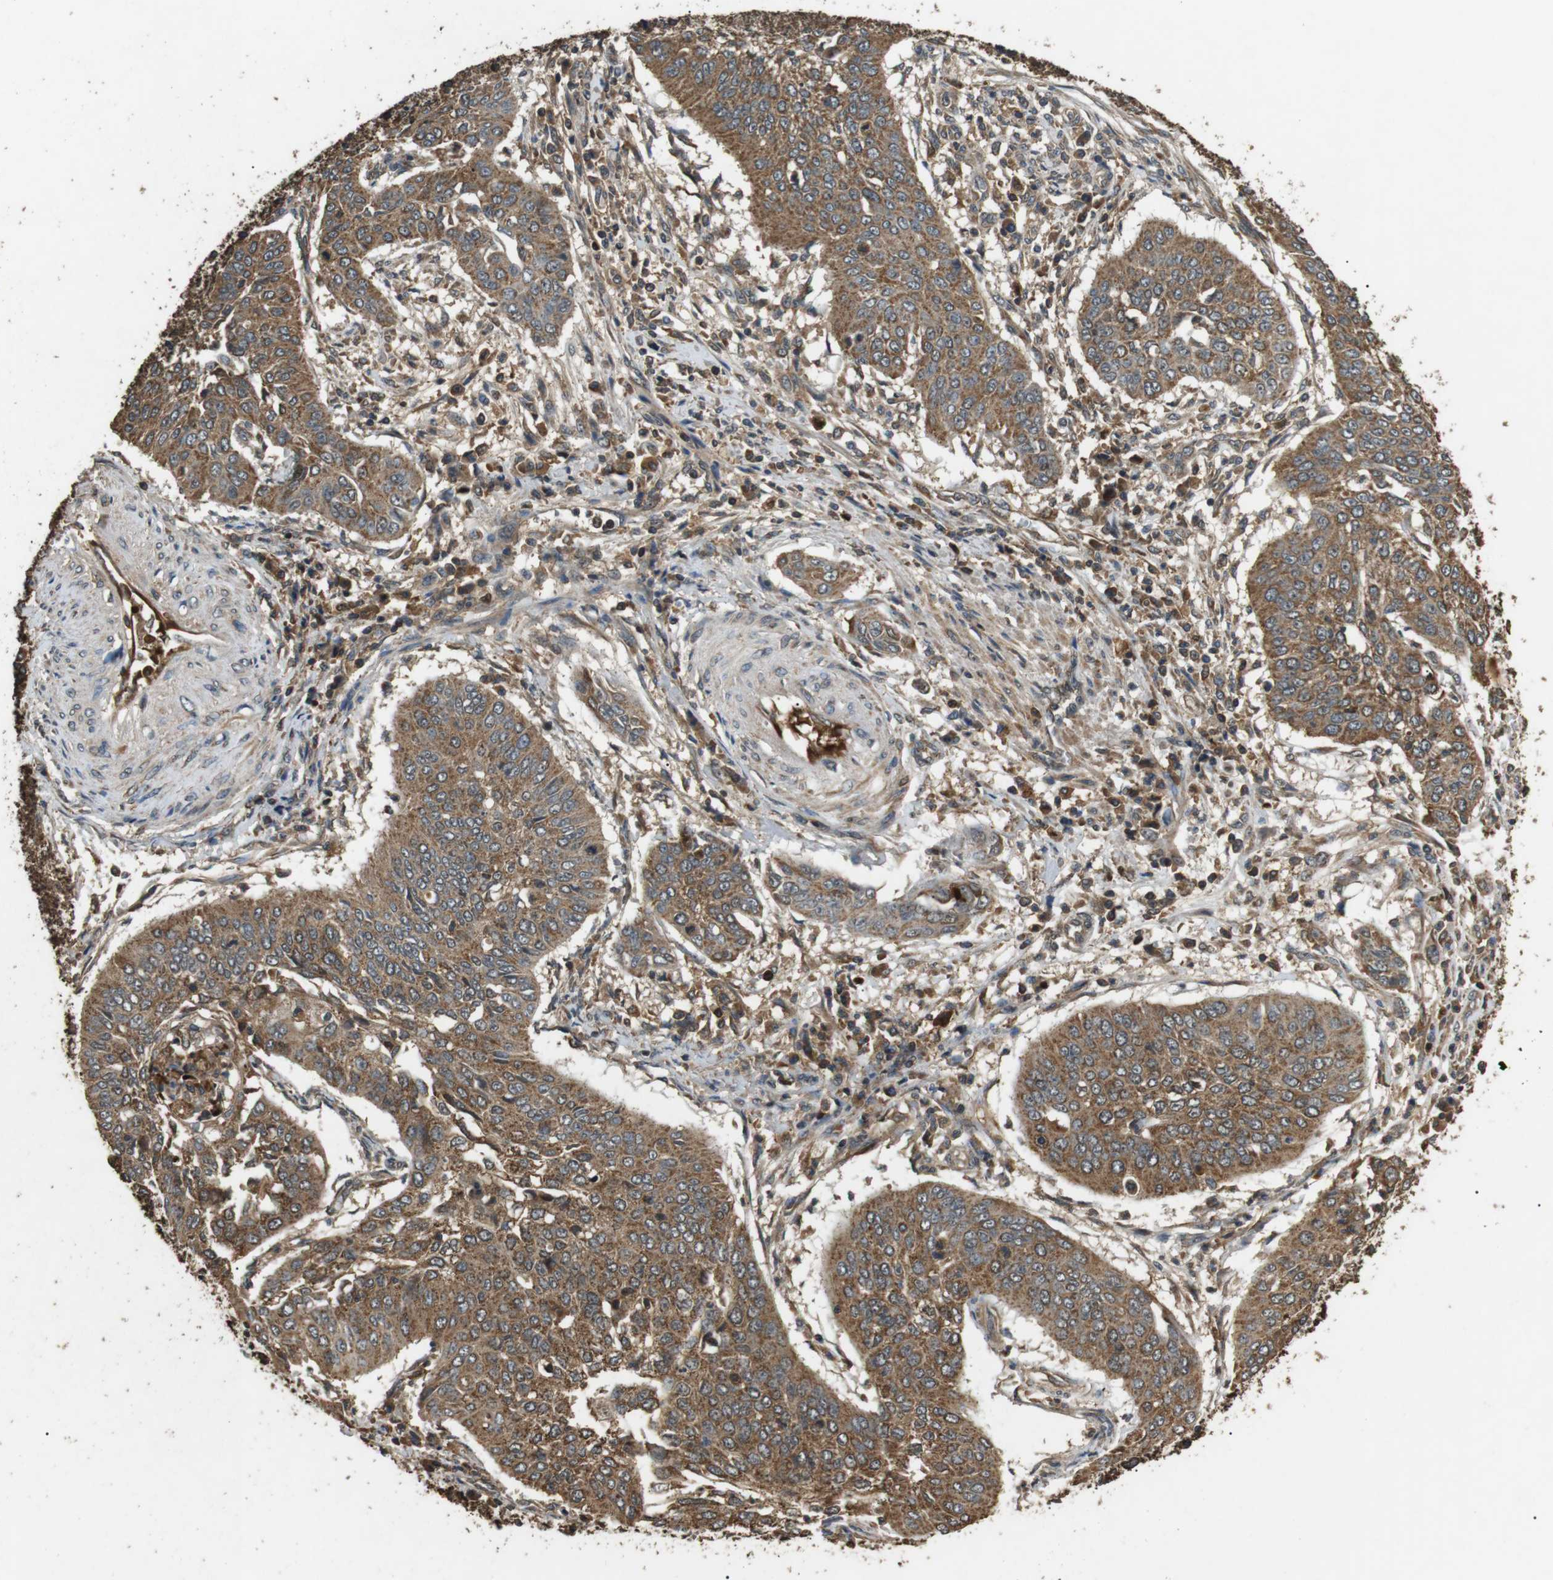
{"staining": {"intensity": "moderate", "quantity": ">75%", "location": "cytoplasmic/membranous"}, "tissue": "cervical cancer", "cell_type": "Tumor cells", "image_type": "cancer", "snomed": [{"axis": "morphology", "description": "Normal tissue, NOS"}, {"axis": "morphology", "description": "Squamous cell carcinoma, NOS"}, {"axis": "topography", "description": "Cervix"}], "caption": "An IHC micrograph of neoplastic tissue is shown. Protein staining in brown highlights moderate cytoplasmic/membranous positivity in cervical squamous cell carcinoma within tumor cells.", "gene": "TBC1D15", "patient": {"sex": "female", "age": 39}}